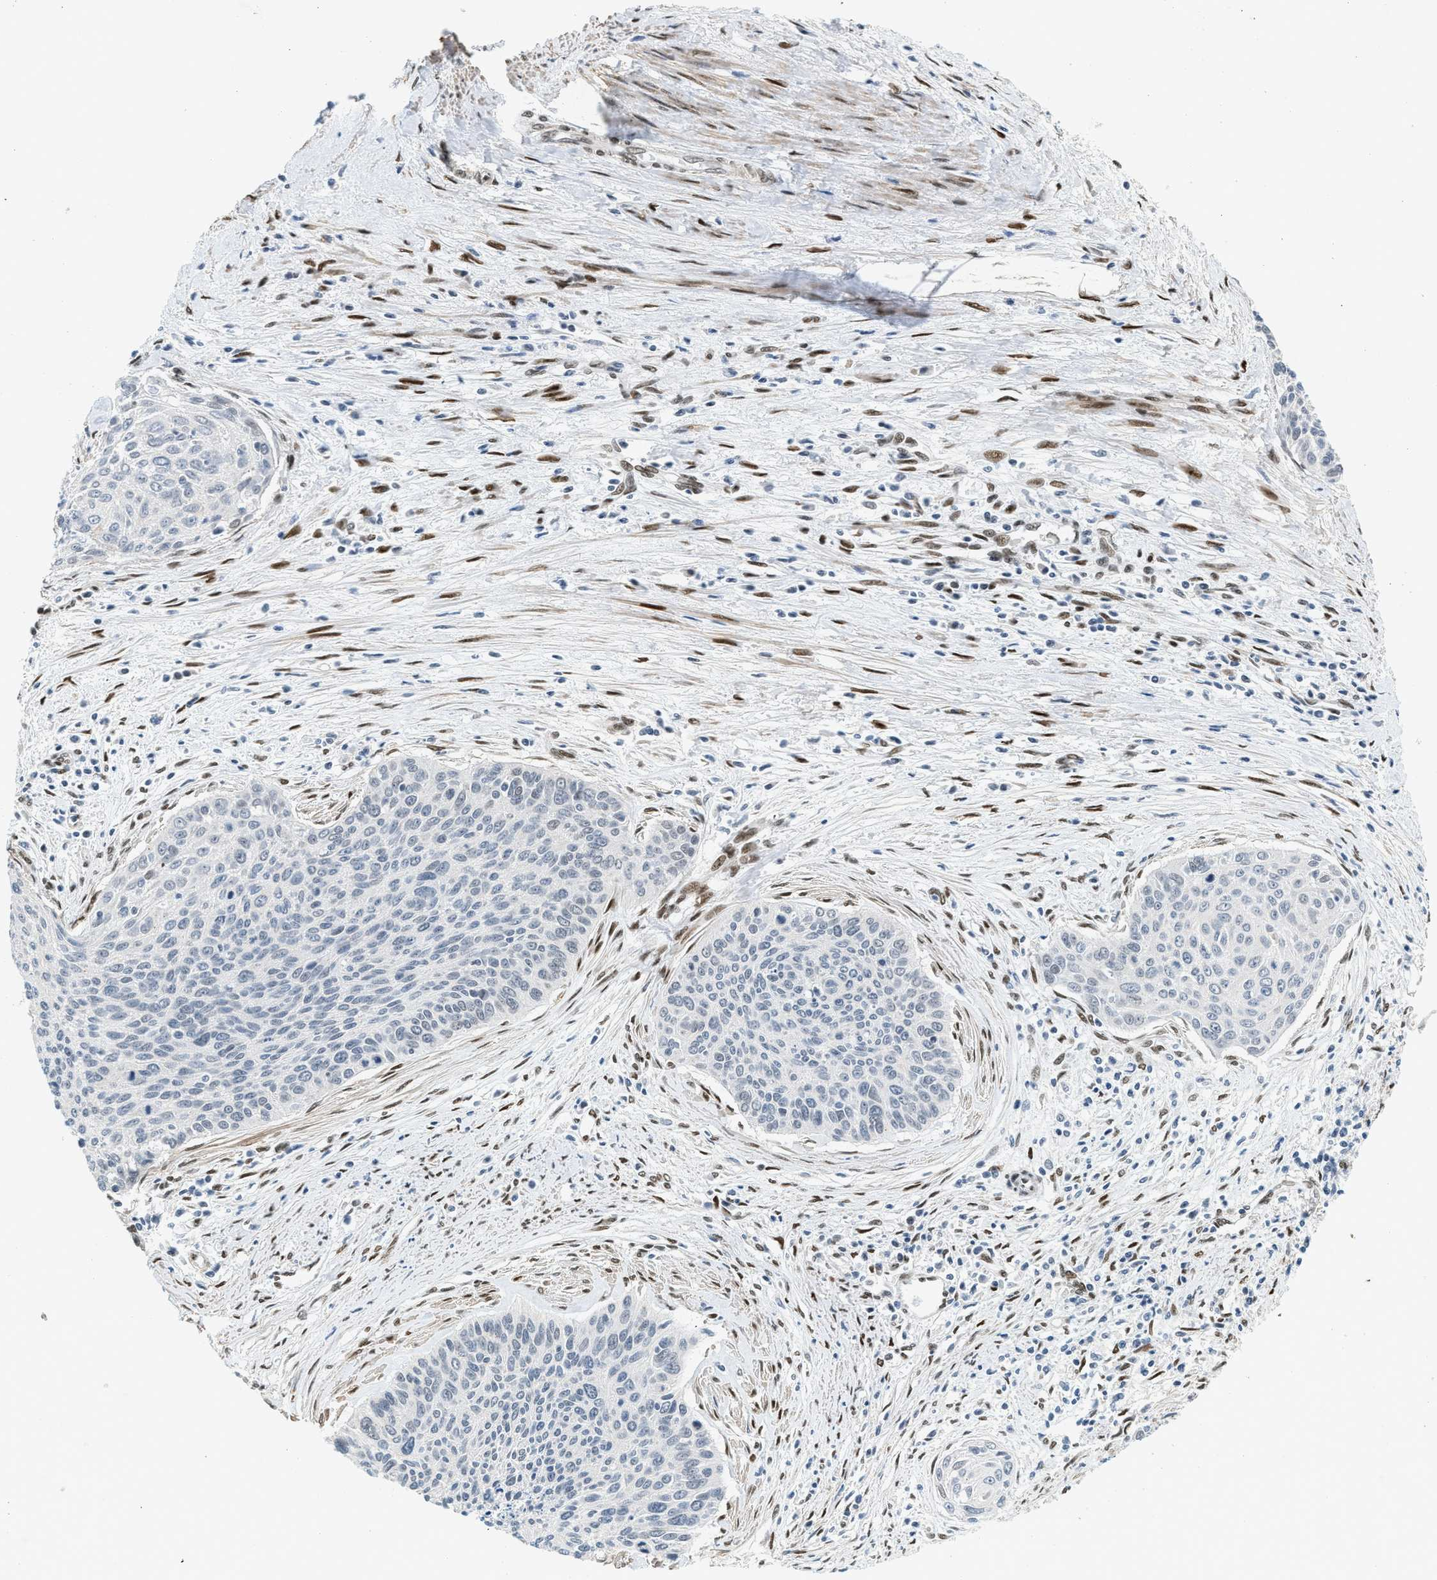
{"staining": {"intensity": "negative", "quantity": "none", "location": "none"}, "tissue": "cervical cancer", "cell_type": "Tumor cells", "image_type": "cancer", "snomed": [{"axis": "morphology", "description": "Squamous cell carcinoma, NOS"}, {"axis": "topography", "description": "Cervix"}], "caption": "Immunohistochemical staining of human cervical squamous cell carcinoma reveals no significant staining in tumor cells.", "gene": "ZBTB20", "patient": {"sex": "female", "age": 55}}